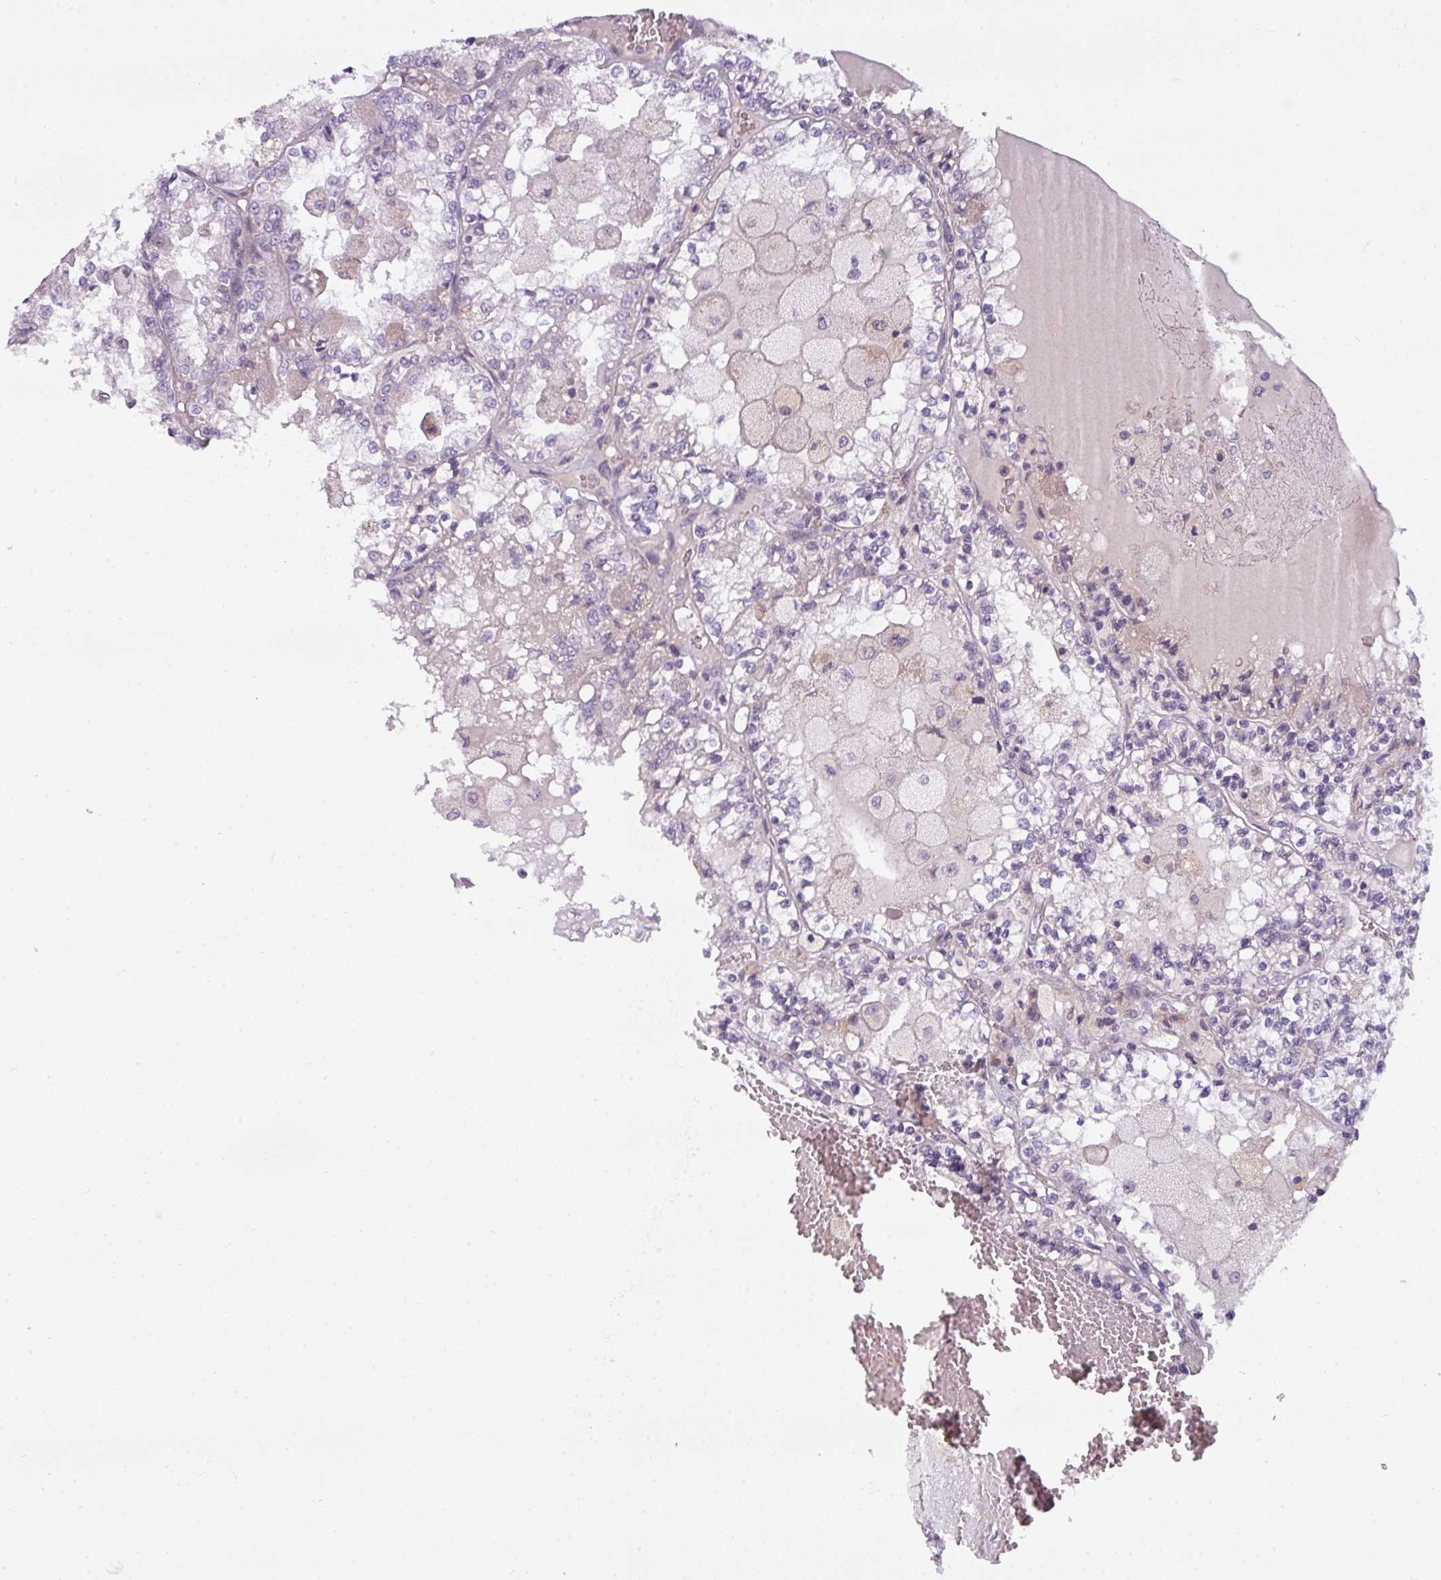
{"staining": {"intensity": "negative", "quantity": "none", "location": "none"}, "tissue": "renal cancer", "cell_type": "Tumor cells", "image_type": "cancer", "snomed": [{"axis": "morphology", "description": "Adenocarcinoma, NOS"}, {"axis": "topography", "description": "Kidney"}], "caption": "This is a photomicrograph of IHC staining of renal adenocarcinoma, which shows no expression in tumor cells. (DAB (3,3'-diaminobenzidine) IHC with hematoxylin counter stain).", "gene": "C2orf68", "patient": {"sex": "female", "age": 56}}